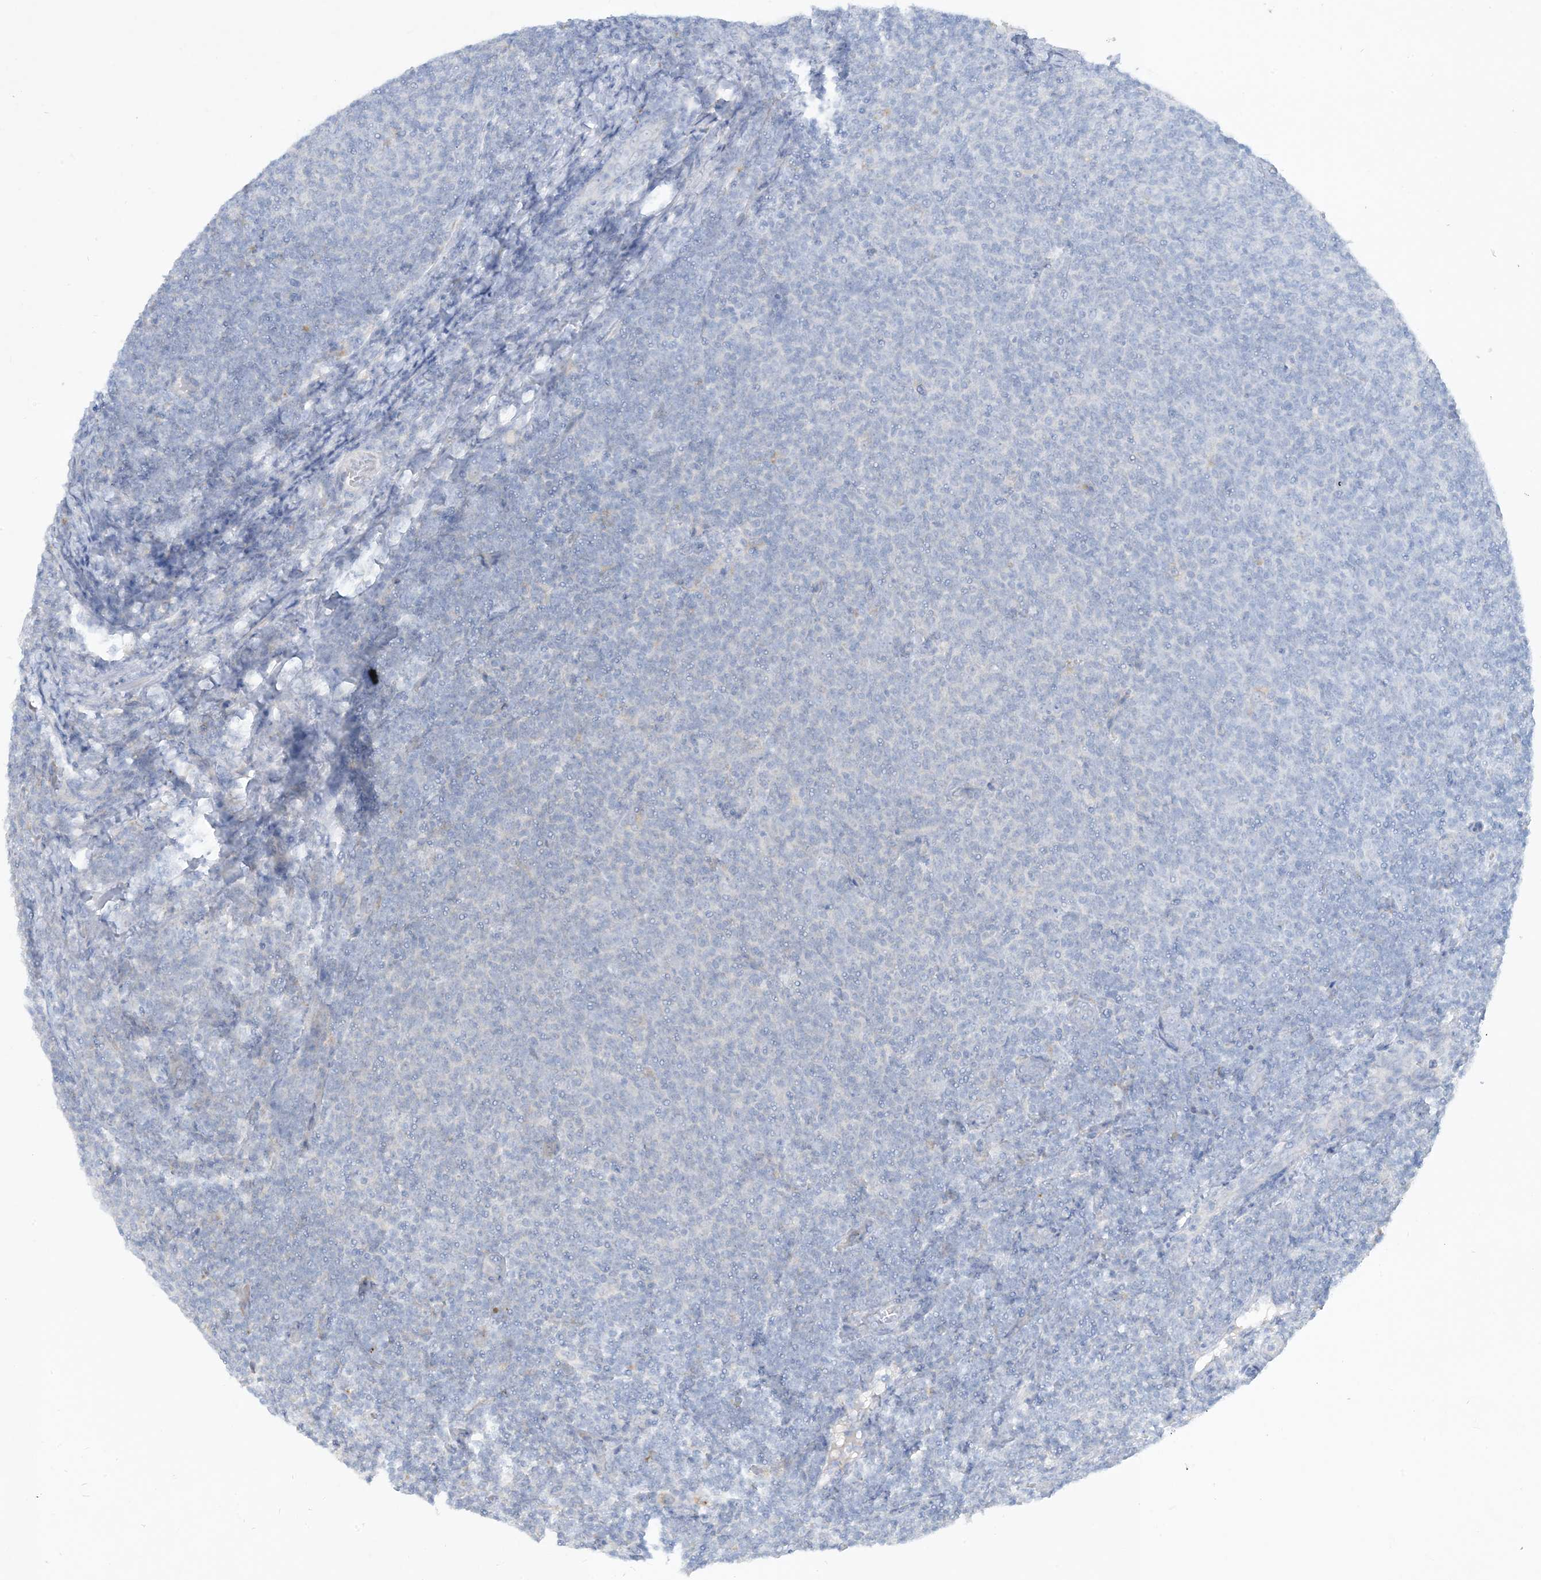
{"staining": {"intensity": "negative", "quantity": "none", "location": "none"}, "tissue": "lymphoma", "cell_type": "Tumor cells", "image_type": "cancer", "snomed": [{"axis": "morphology", "description": "Malignant lymphoma, non-Hodgkin's type, Low grade"}, {"axis": "topography", "description": "Lymph node"}], "caption": "Lymphoma was stained to show a protein in brown. There is no significant positivity in tumor cells. (DAB immunohistochemistry, high magnification).", "gene": "MRPS18A", "patient": {"sex": "male", "age": 66}}